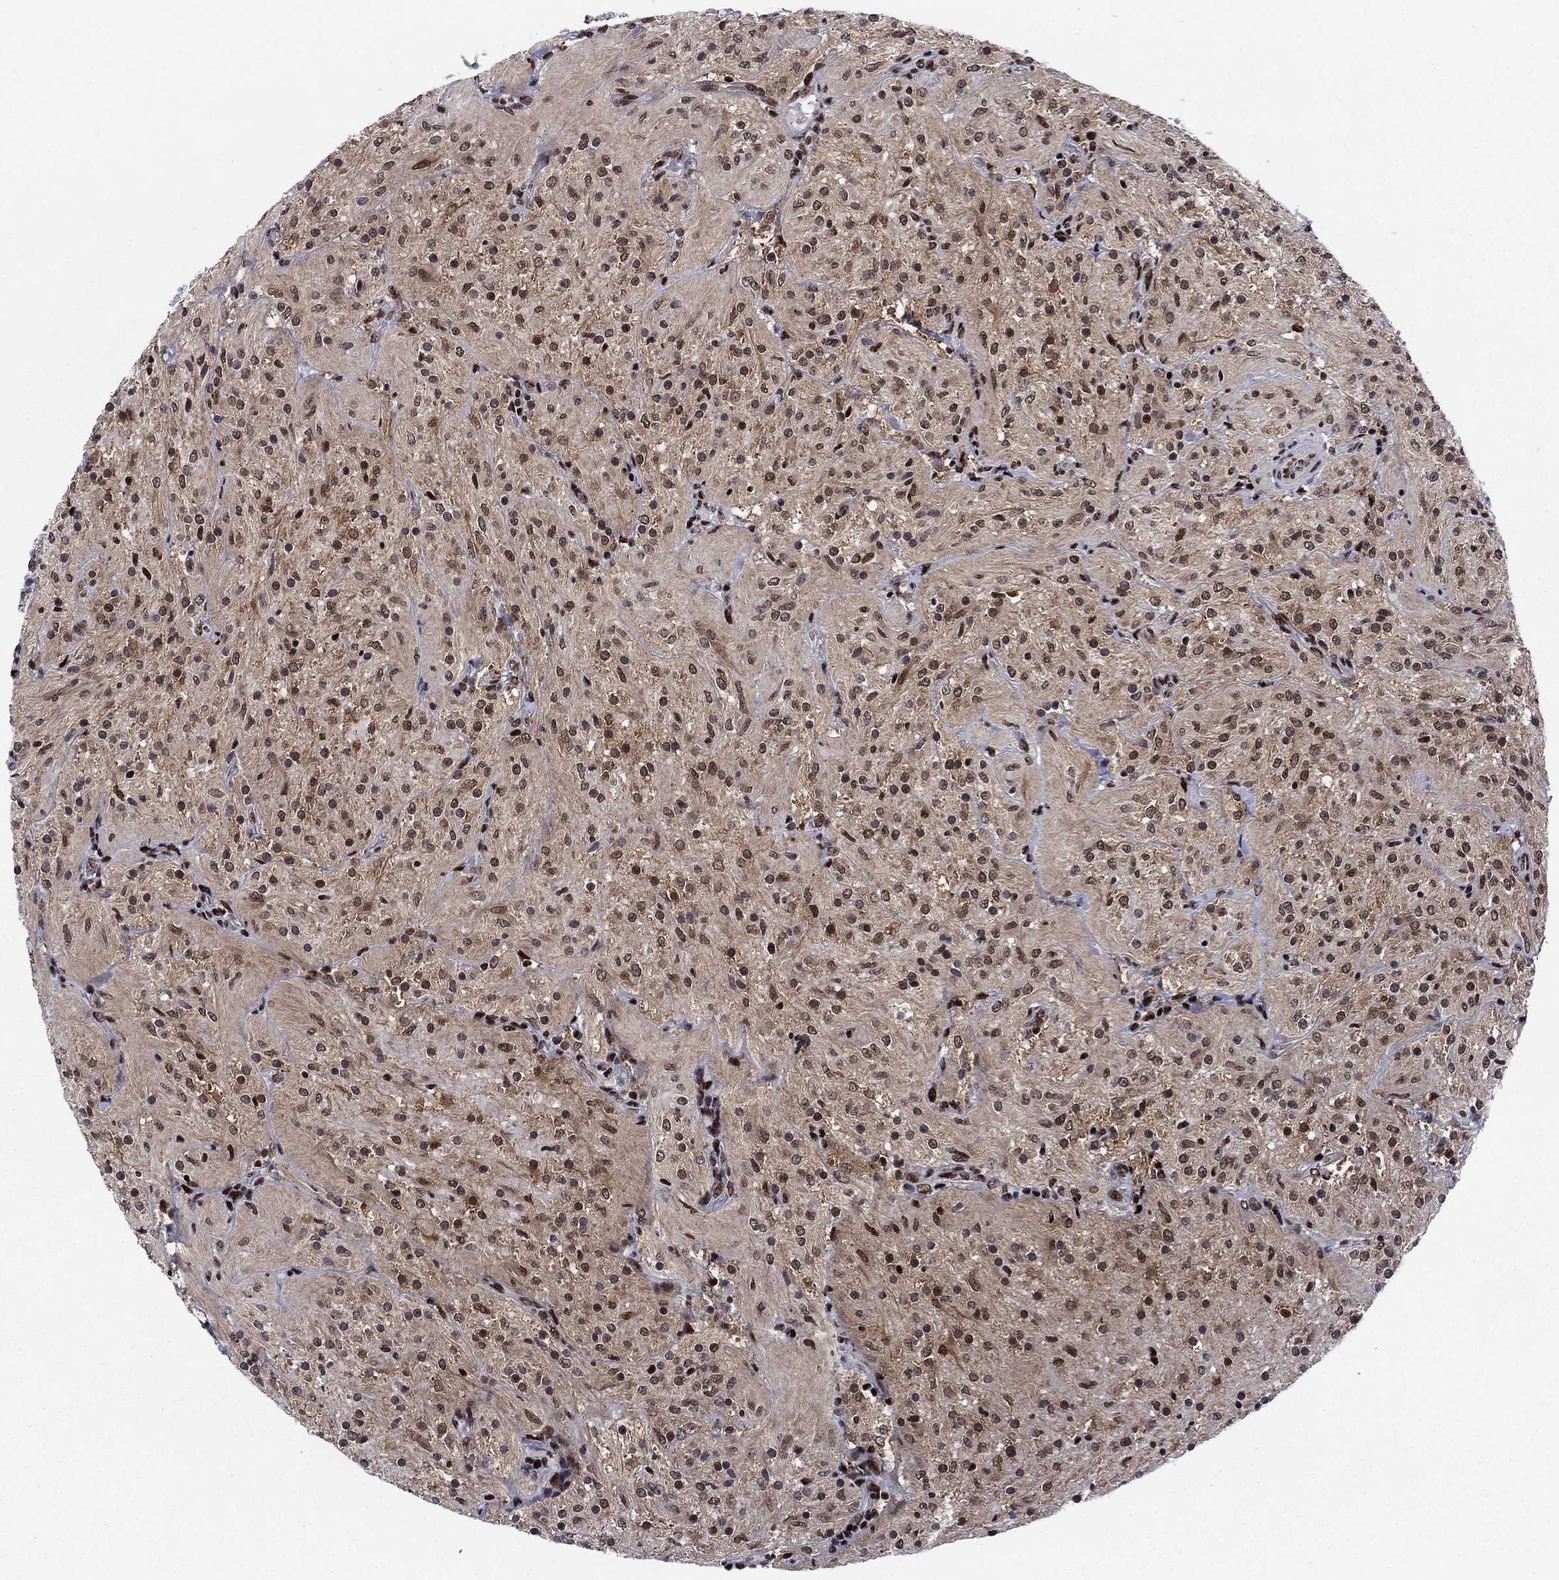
{"staining": {"intensity": "moderate", "quantity": ">75%", "location": "nuclear"}, "tissue": "glioma", "cell_type": "Tumor cells", "image_type": "cancer", "snomed": [{"axis": "morphology", "description": "Glioma, malignant, Low grade"}, {"axis": "topography", "description": "Brain"}], "caption": "Human low-grade glioma (malignant) stained with a brown dye reveals moderate nuclear positive positivity in approximately >75% of tumor cells.", "gene": "RPRD1B", "patient": {"sex": "male", "age": 3}}